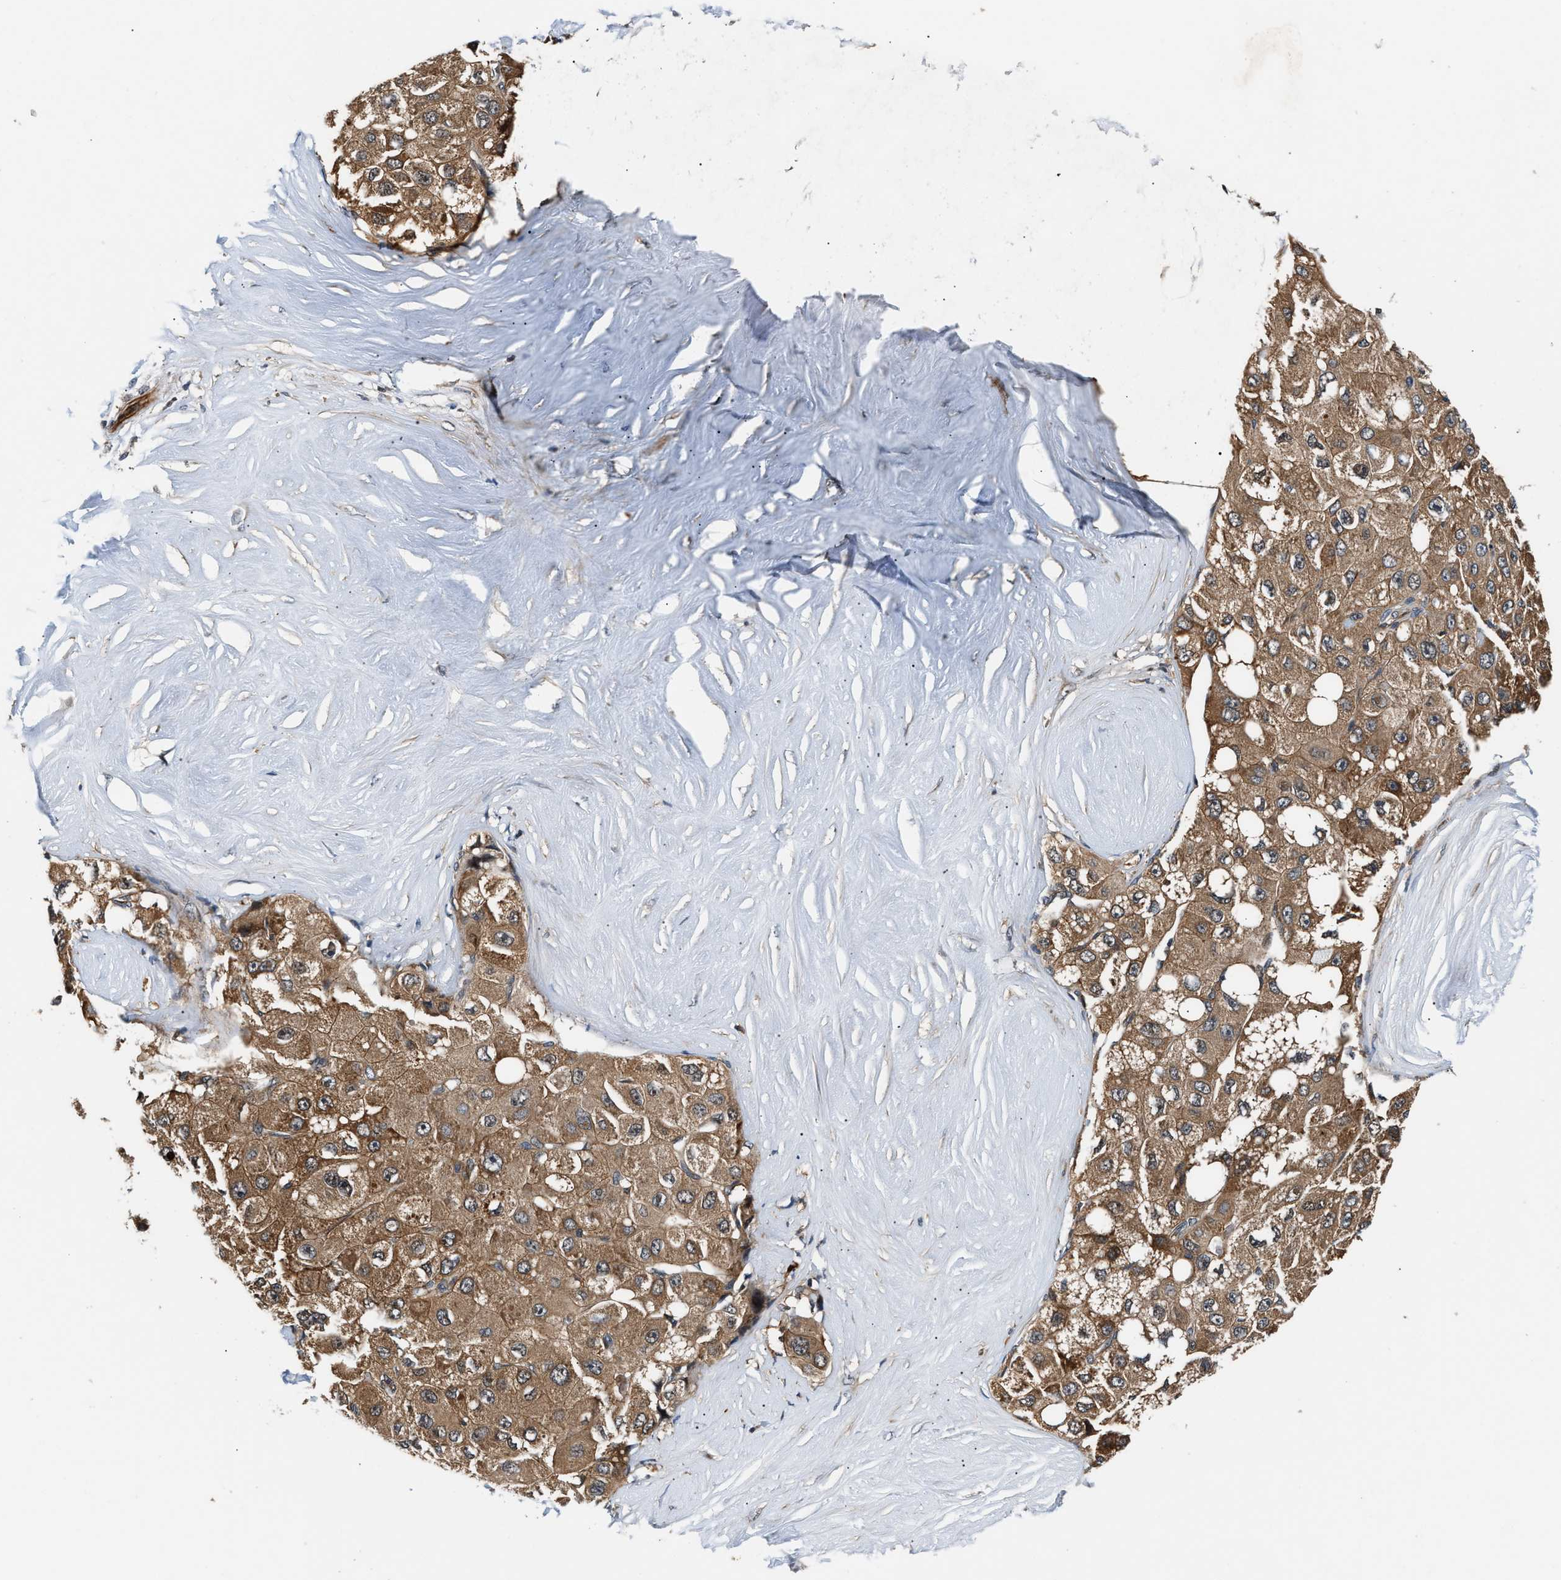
{"staining": {"intensity": "moderate", "quantity": ">75%", "location": "cytoplasmic/membranous"}, "tissue": "liver cancer", "cell_type": "Tumor cells", "image_type": "cancer", "snomed": [{"axis": "morphology", "description": "Carcinoma, Hepatocellular, NOS"}, {"axis": "topography", "description": "Liver"}], "caption": "The immunohistochemical stain shows moderate cytoplasmic/membranous staining in tumor cells of liver hepatocellular carcinoma tissue.", "gene": "TUT7", "patient": {"sex": "male", "age": 80}}